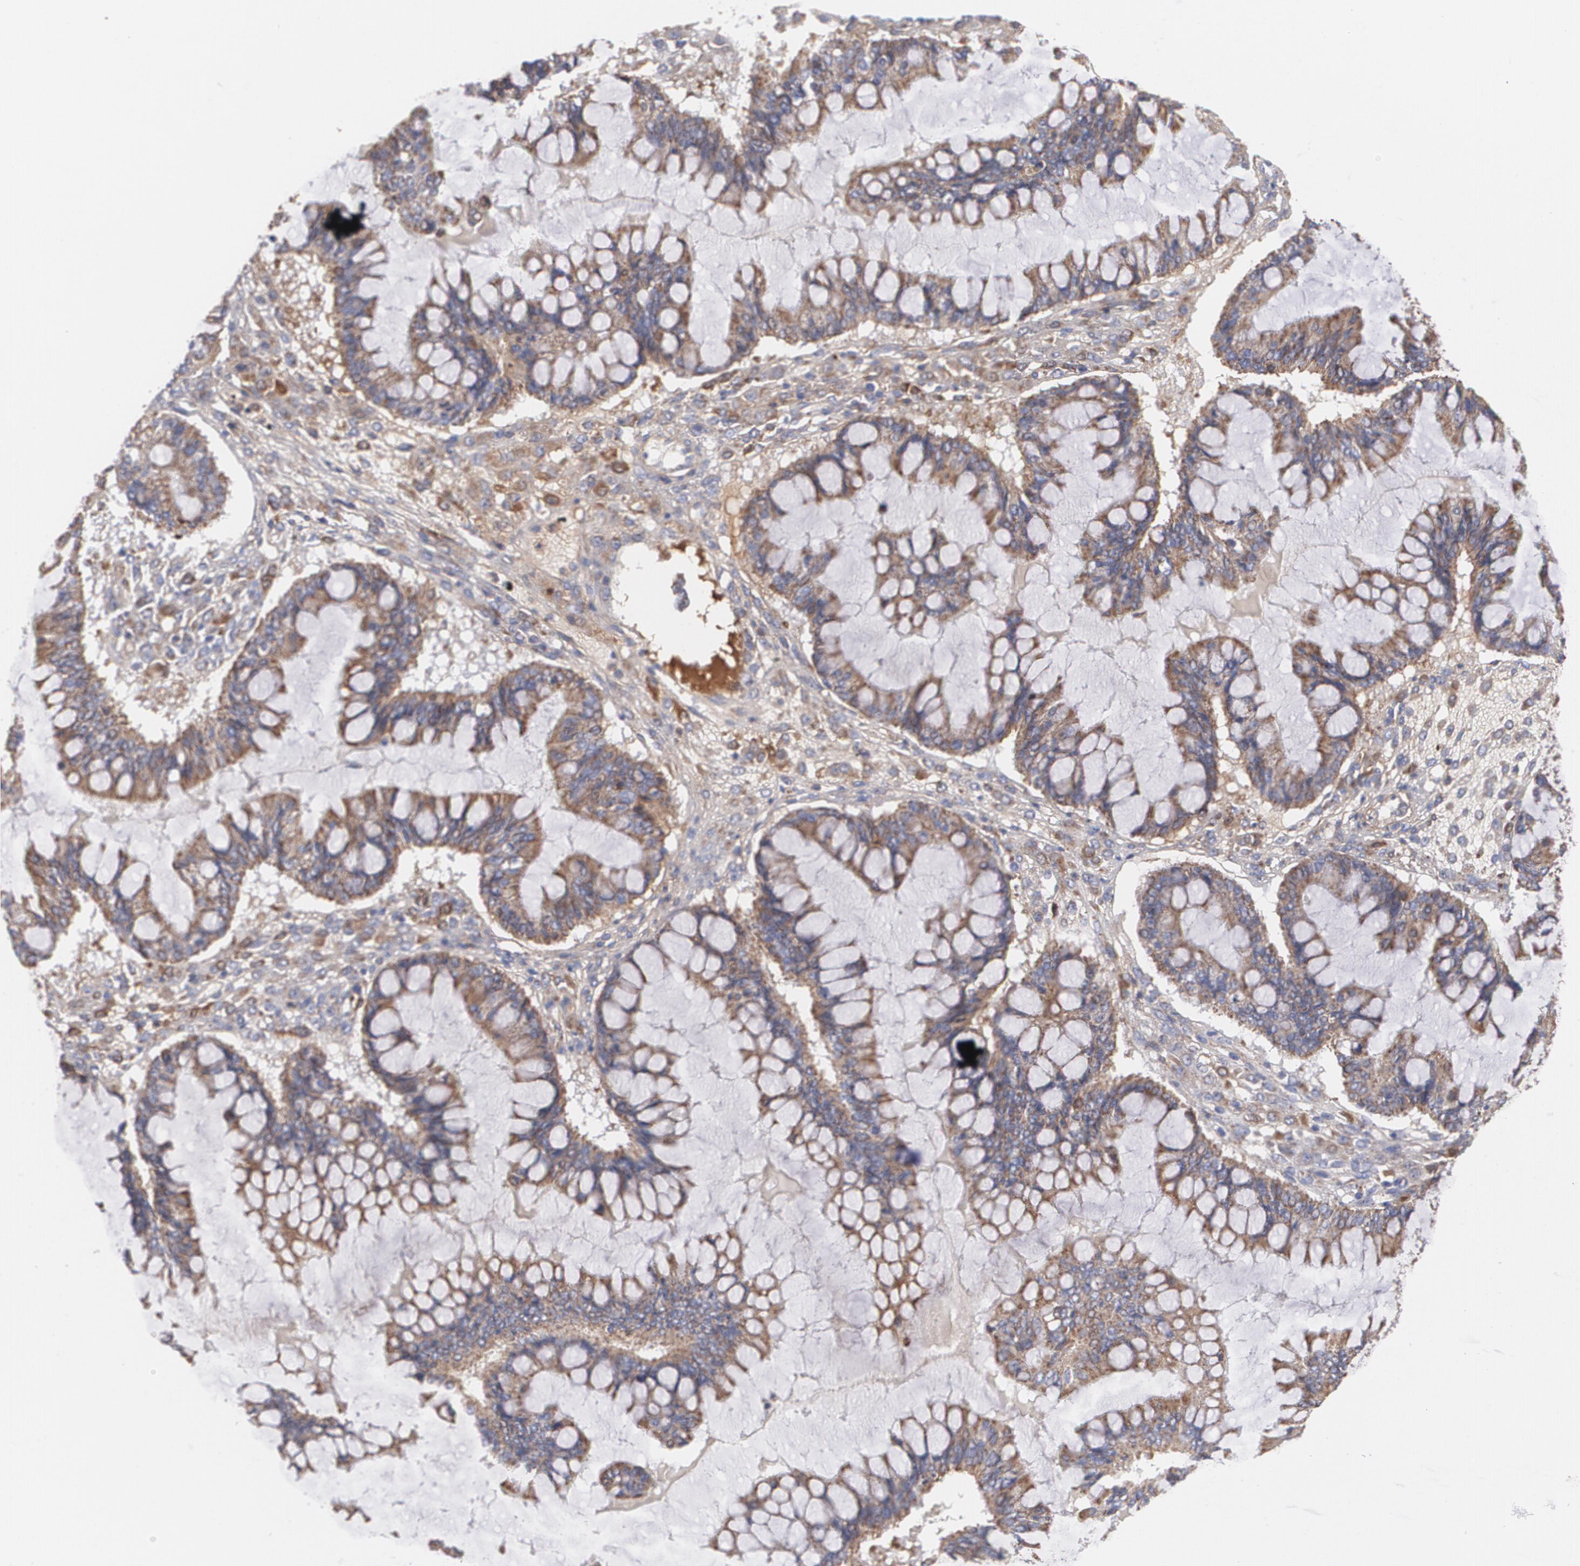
{"staining": {"intensity": "moderate", "quantity": ">75%", "location": "cytoplasmic/membranous"}, "tissue": "ovarian cancer", "cell_type": "Tumor cells", "image_type": "cancer", "snomed": [{"axis": "morphology", "description": "Cystadenocarcinoma, mucinous, NOS"}, {"axis": "topography", "description": "Ovary"}], "caption": "Ovarian cancer (mucinous cystadenocarcinoma) was stained to show a protein in brown. There is medium levels of moderate cytoplasmic/membranous expression in approximately >75% of tumor cells. The staining was performed using DAB, with brown indicating positive protein expression. Nuclei are stained blue with hematoxylin.", "gene": "FBLN1", "patient": {"sex": "female", "age": 73}}